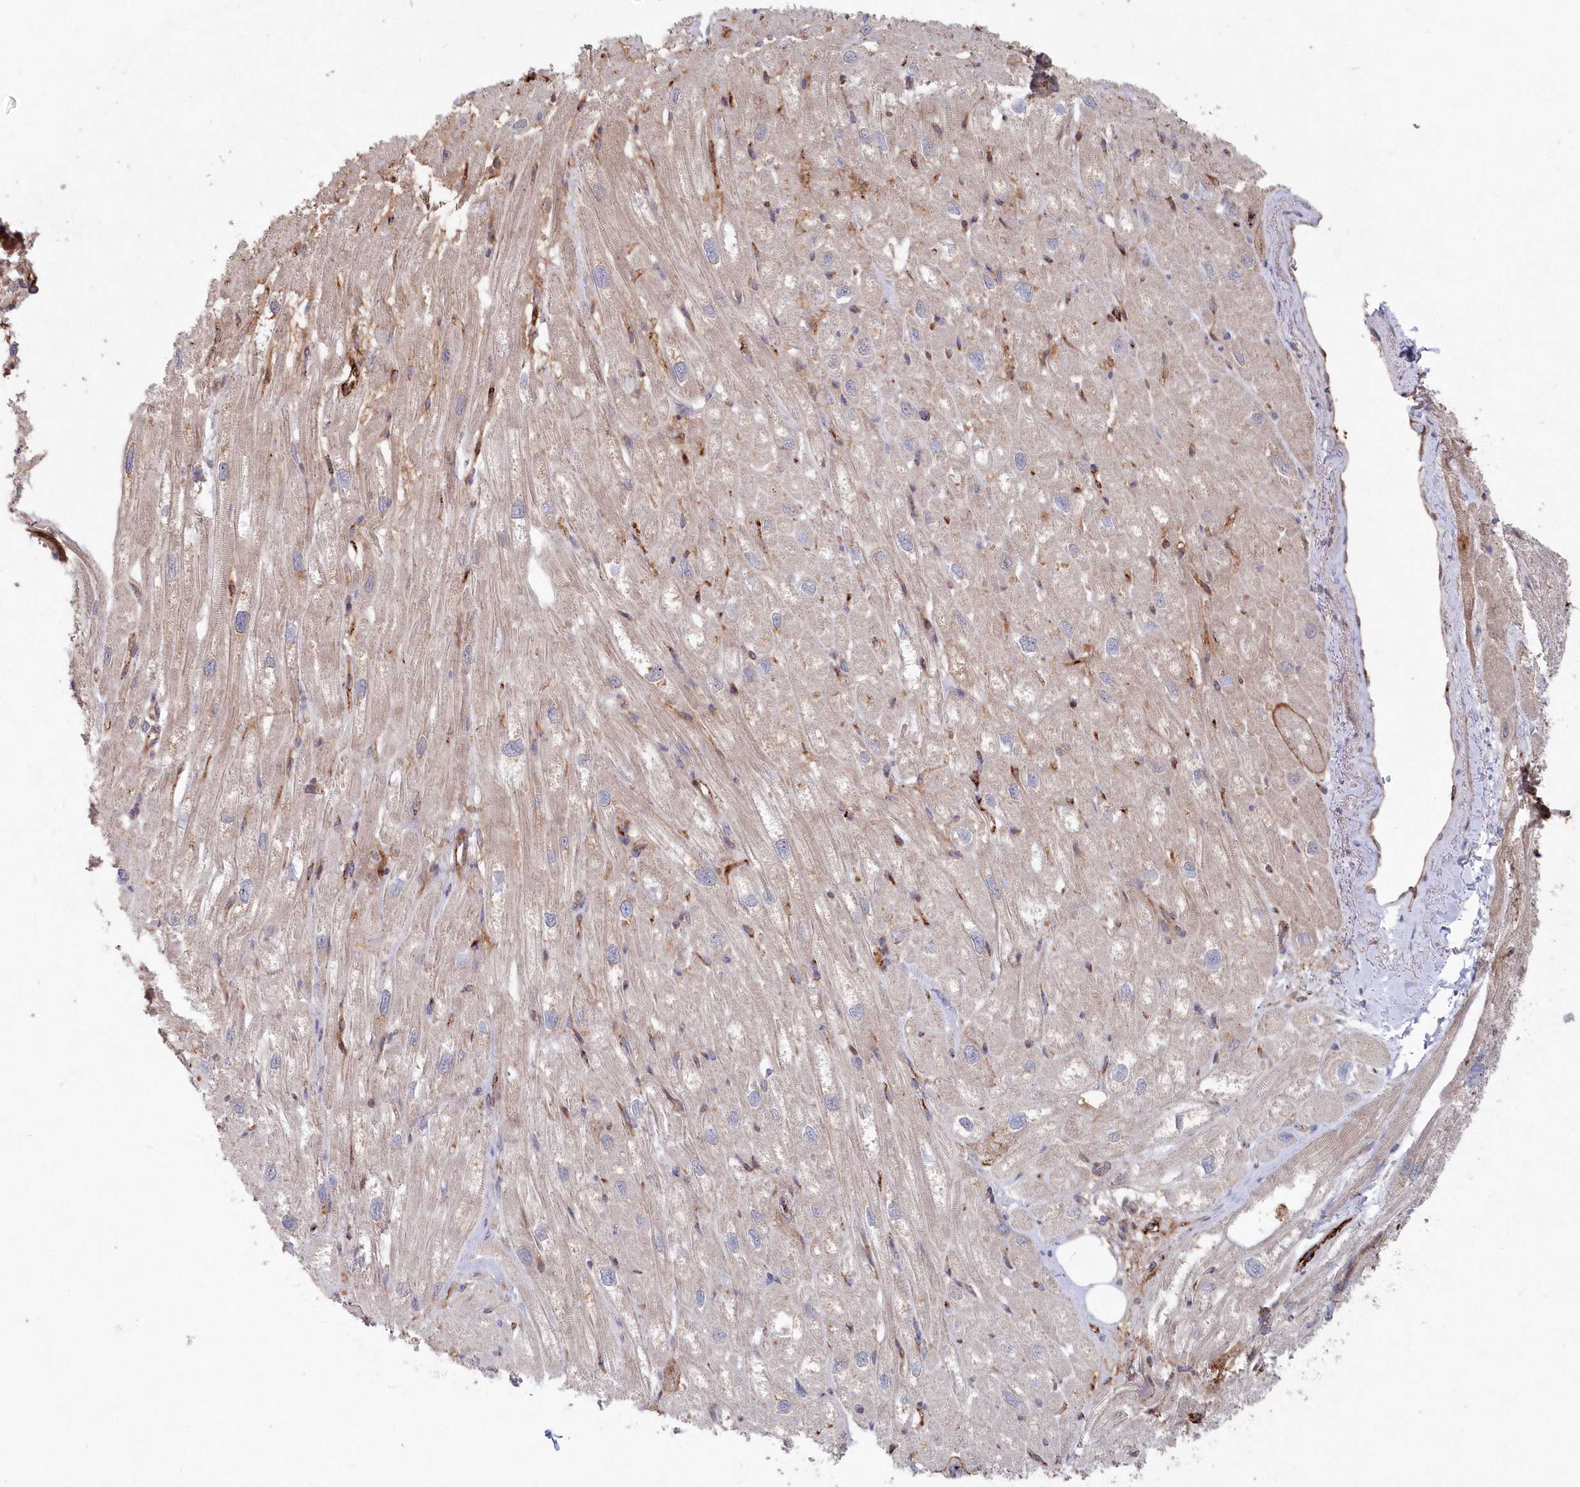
{"staining": {"intensity": "strong", "quantity": "<25%", "location": "cytoplasmic/membranous"}, "tissue": "heart muscle", "cell_type": "Cardiomyocytes", "image_type": "normal", "snomed": [{"axis": "morphology", "description": "Normal tissue, NOS"}, {"axis": "topography", "description": "Heart"}], "caption": "Protein expression analysis of benign heart muscle exhibits strong cytoplasmic/membranous expression in approximately <25% of cardiomyocytes.", "gene": "ABHD14B", "patient": {"sex": "male", "age": 50}}